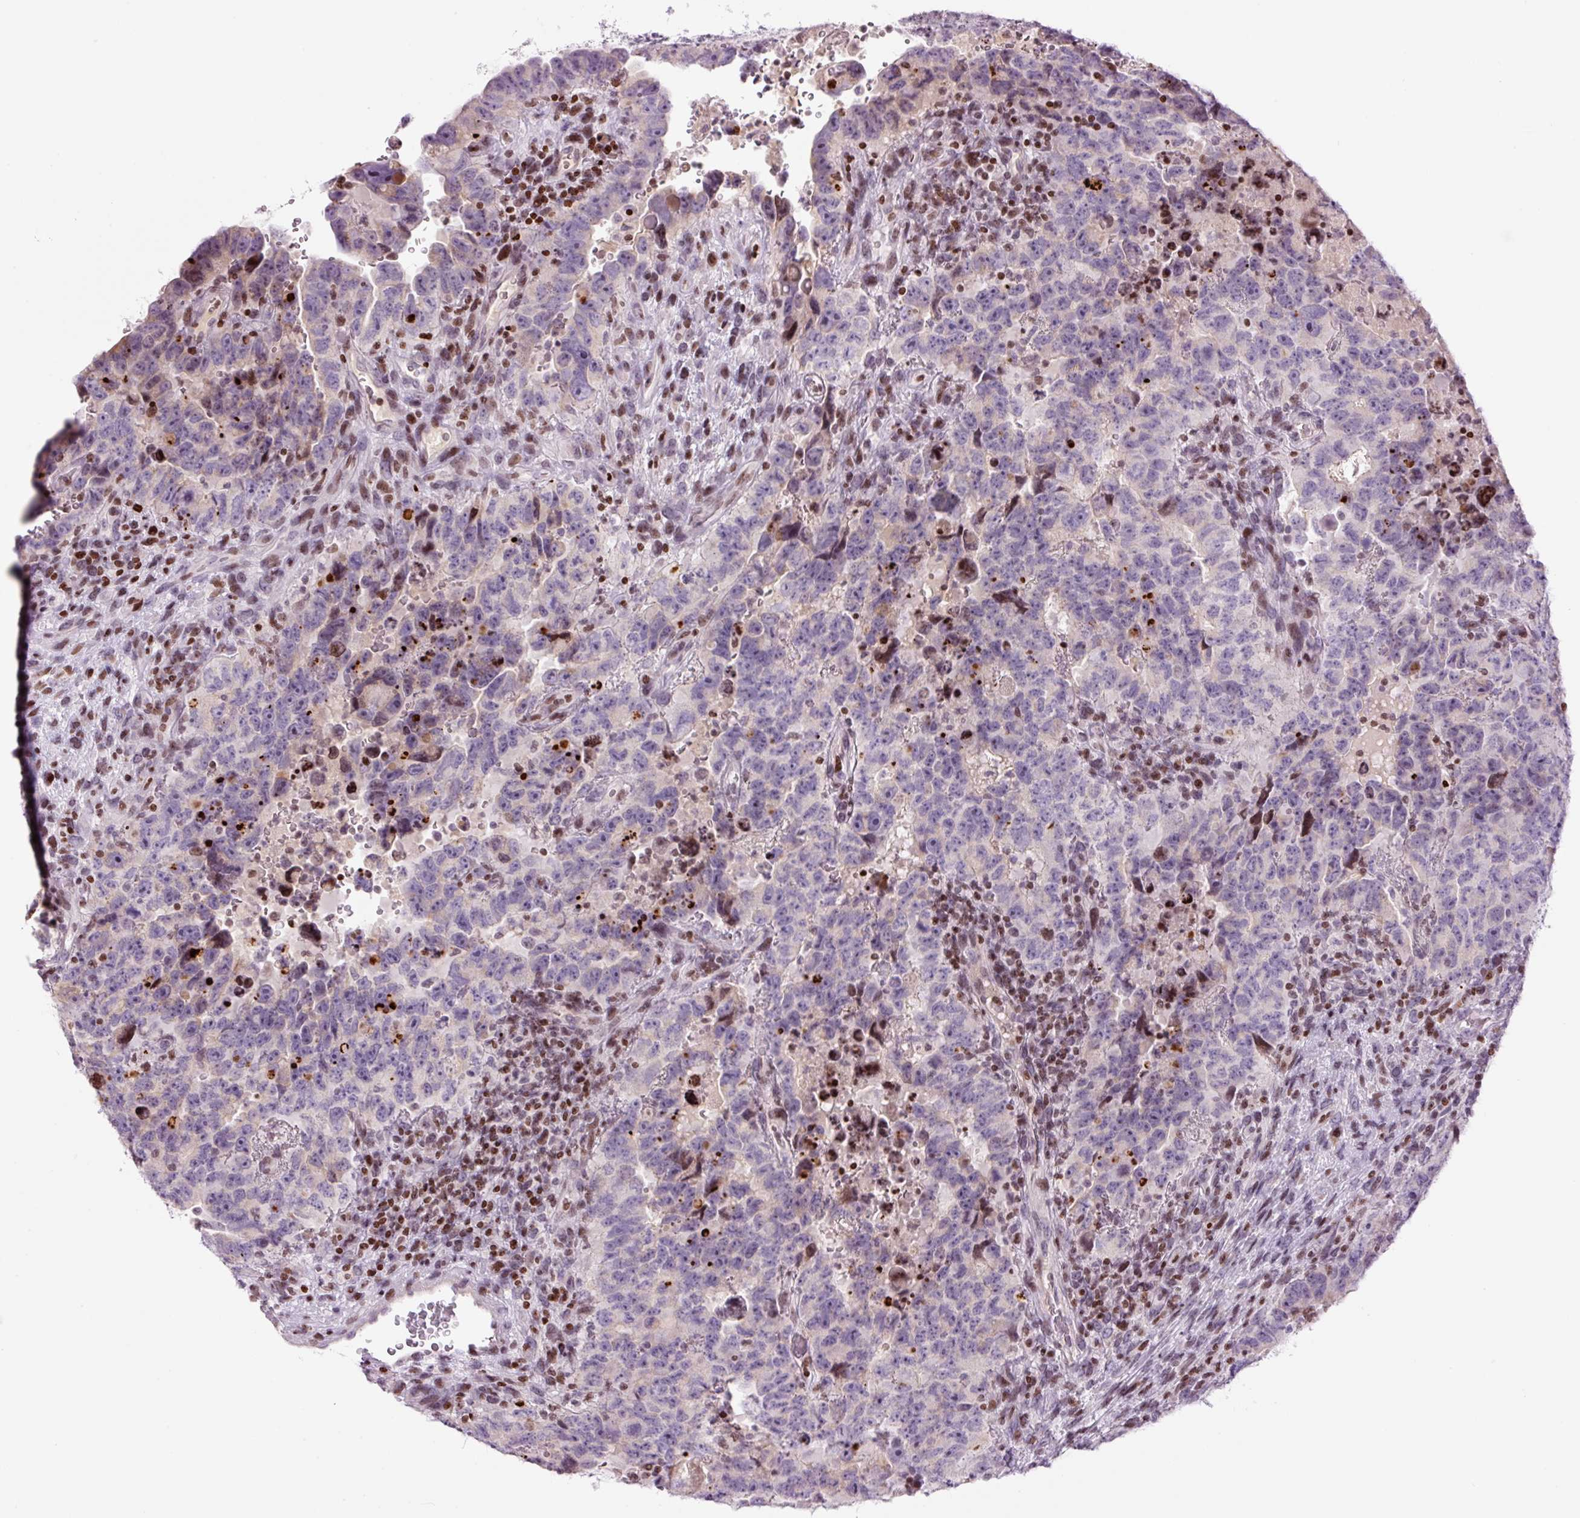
{"staining": {"intensity": "weak", "quantity": "<25%", "location": "cytoplasmic/membranous"}, "tissue": "testis cancer", "cell_type": "Tumor cells", "image_type": "cancer", "snomed": [{"axis": "morphology", "description": "Carcinoma, Embryonal, NOS"}, {"axis": "topography", "description": "Testis"}], "caption": "IHC image of testis cancer stained for a protein (brown), which shows no staining in tumor cells.", "gene": "TMEM177", "patient": {"sex": "male", "age": 24}}